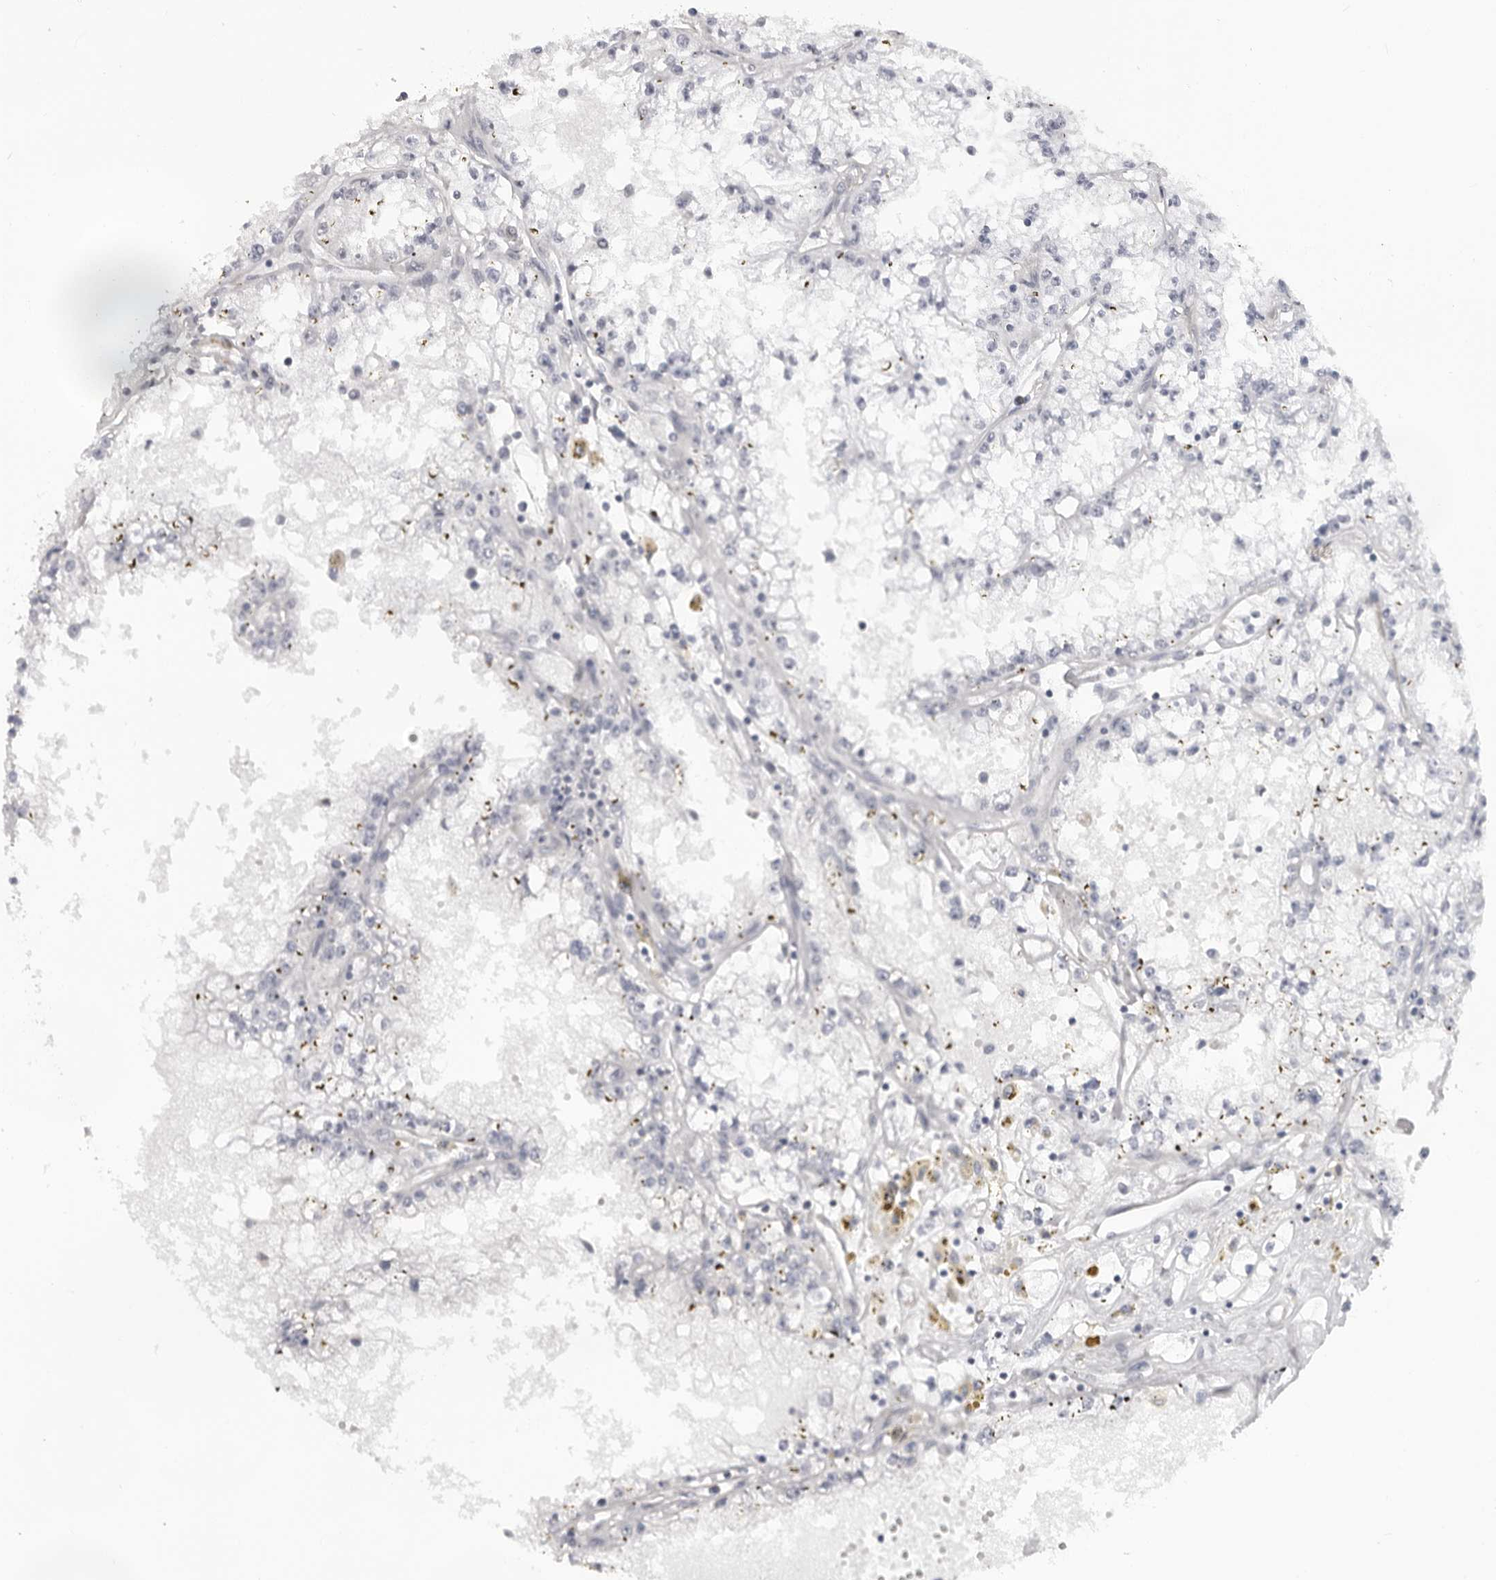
{"staining": {"intensity": "negative", "quantity": "none", "location": "none"}, "tissue": "renal cancer", "cell_type": "Tumor cells", "image_type": "cancer", "snomed": [{"axis": "morphology", "description": "Adenocarcinoma, NOS"}, {"axis": "topography", "description": "Kidney"}], "caption": "A photomicrograph of human adenocarcinoma (renal) is negative for staining in tumor cells. (Immunohistochemistry (ihc), brightfield microscopy, high magnification).", "gene": "SRGAP2", "patient": {"sex": "male", "age": 56}}